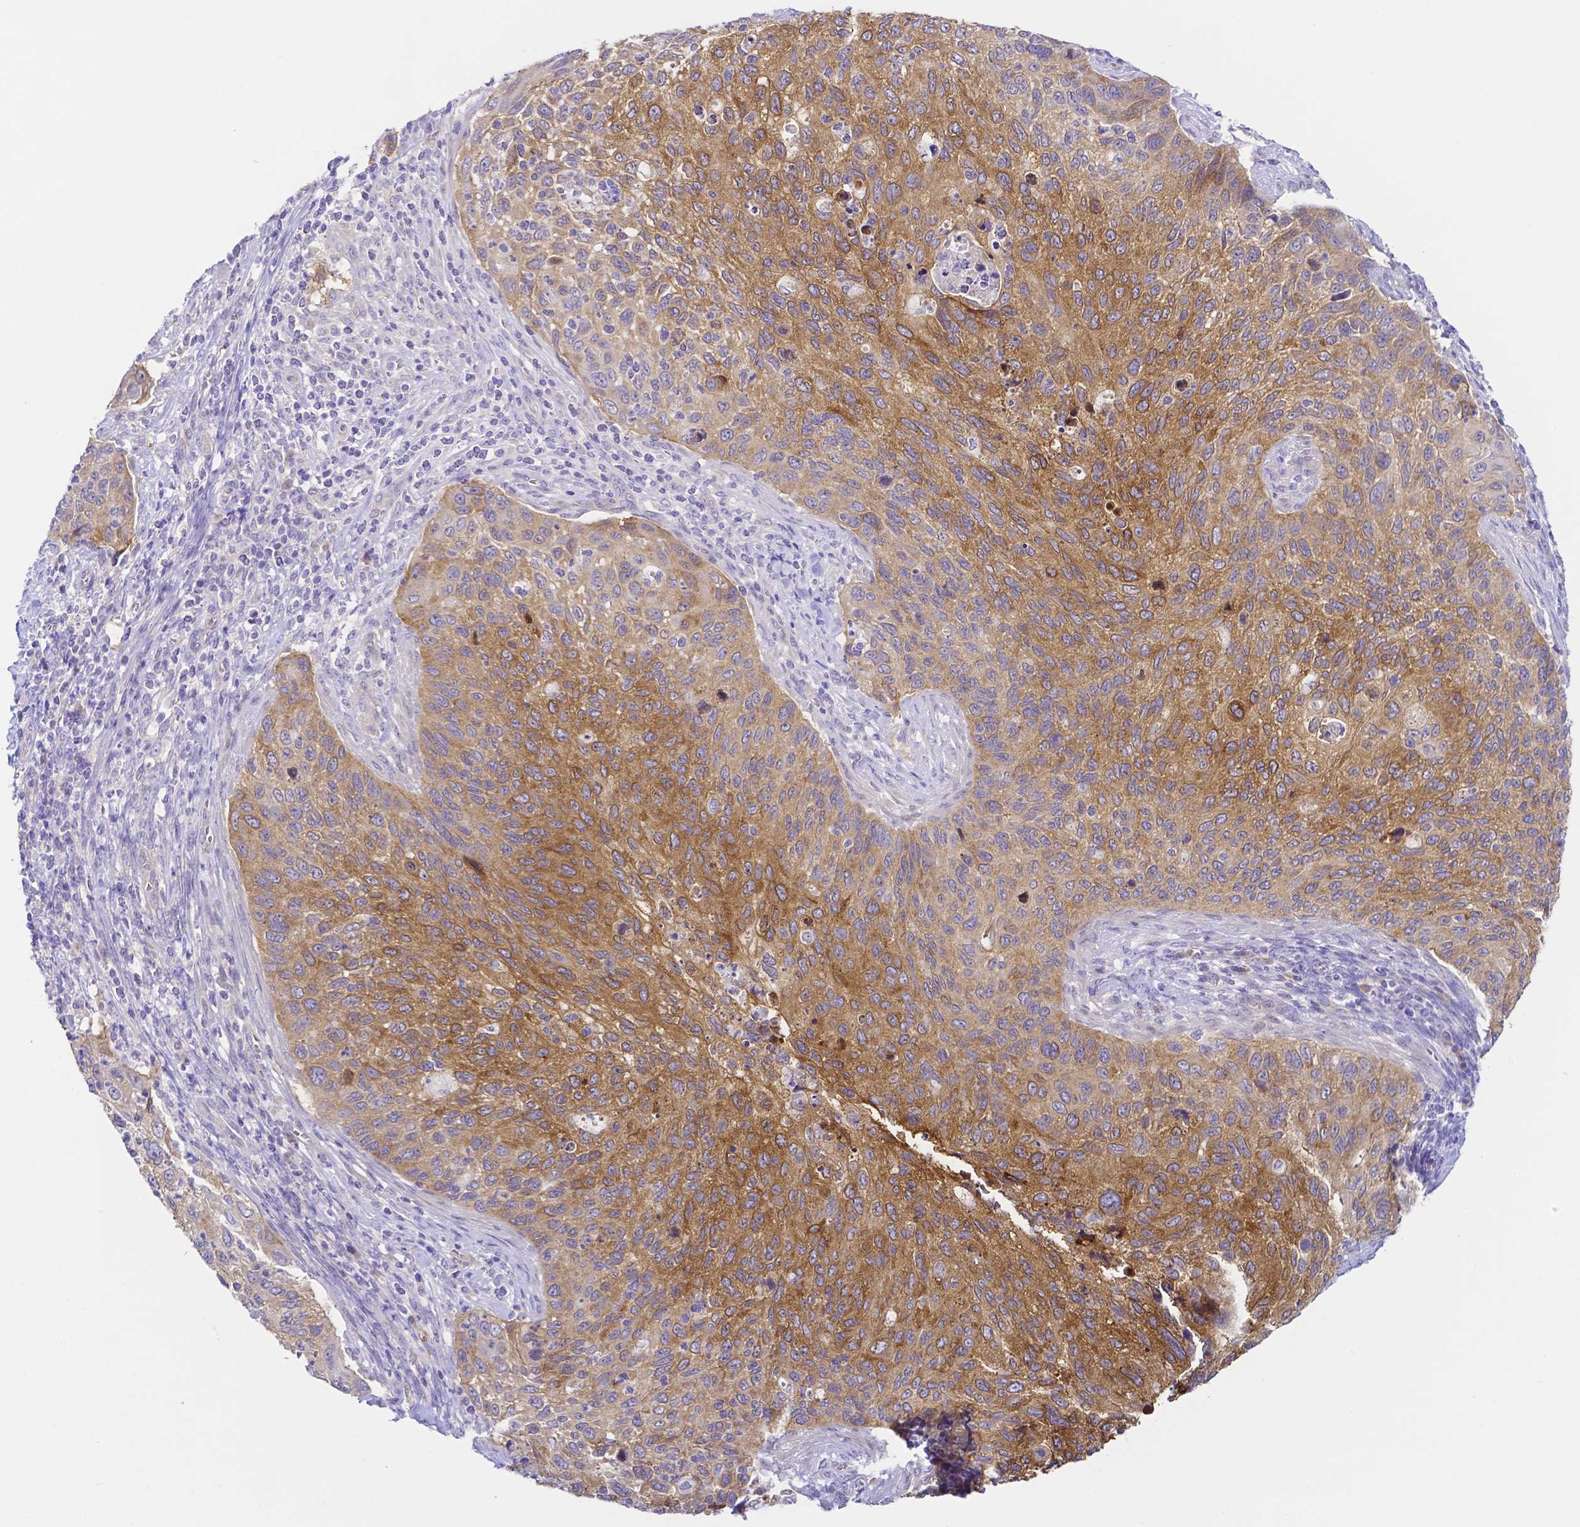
{"staining": {"intensity": "moderate", "quantity": ">75%", "location": "cytoplasmic/membranous"}, "tissue": "cervical cancer", "cell_type": "Tumor cells", "image_type": "cancer", "snomed": [{"axis": "morphology", "description": "Squamous cell carcinoma, NOS"}, {"axis": "topography", "description": "Cervix"}], "caption": "Cervical cancer (squamous cell carcinoma) was stained to show a protein in brown. There is medium levels of moderate cytoplasmic/membranous positivity in about >75% of tumor cells.", "gene": "PKP3", "patient": {"sex": "female", "age": 70}}